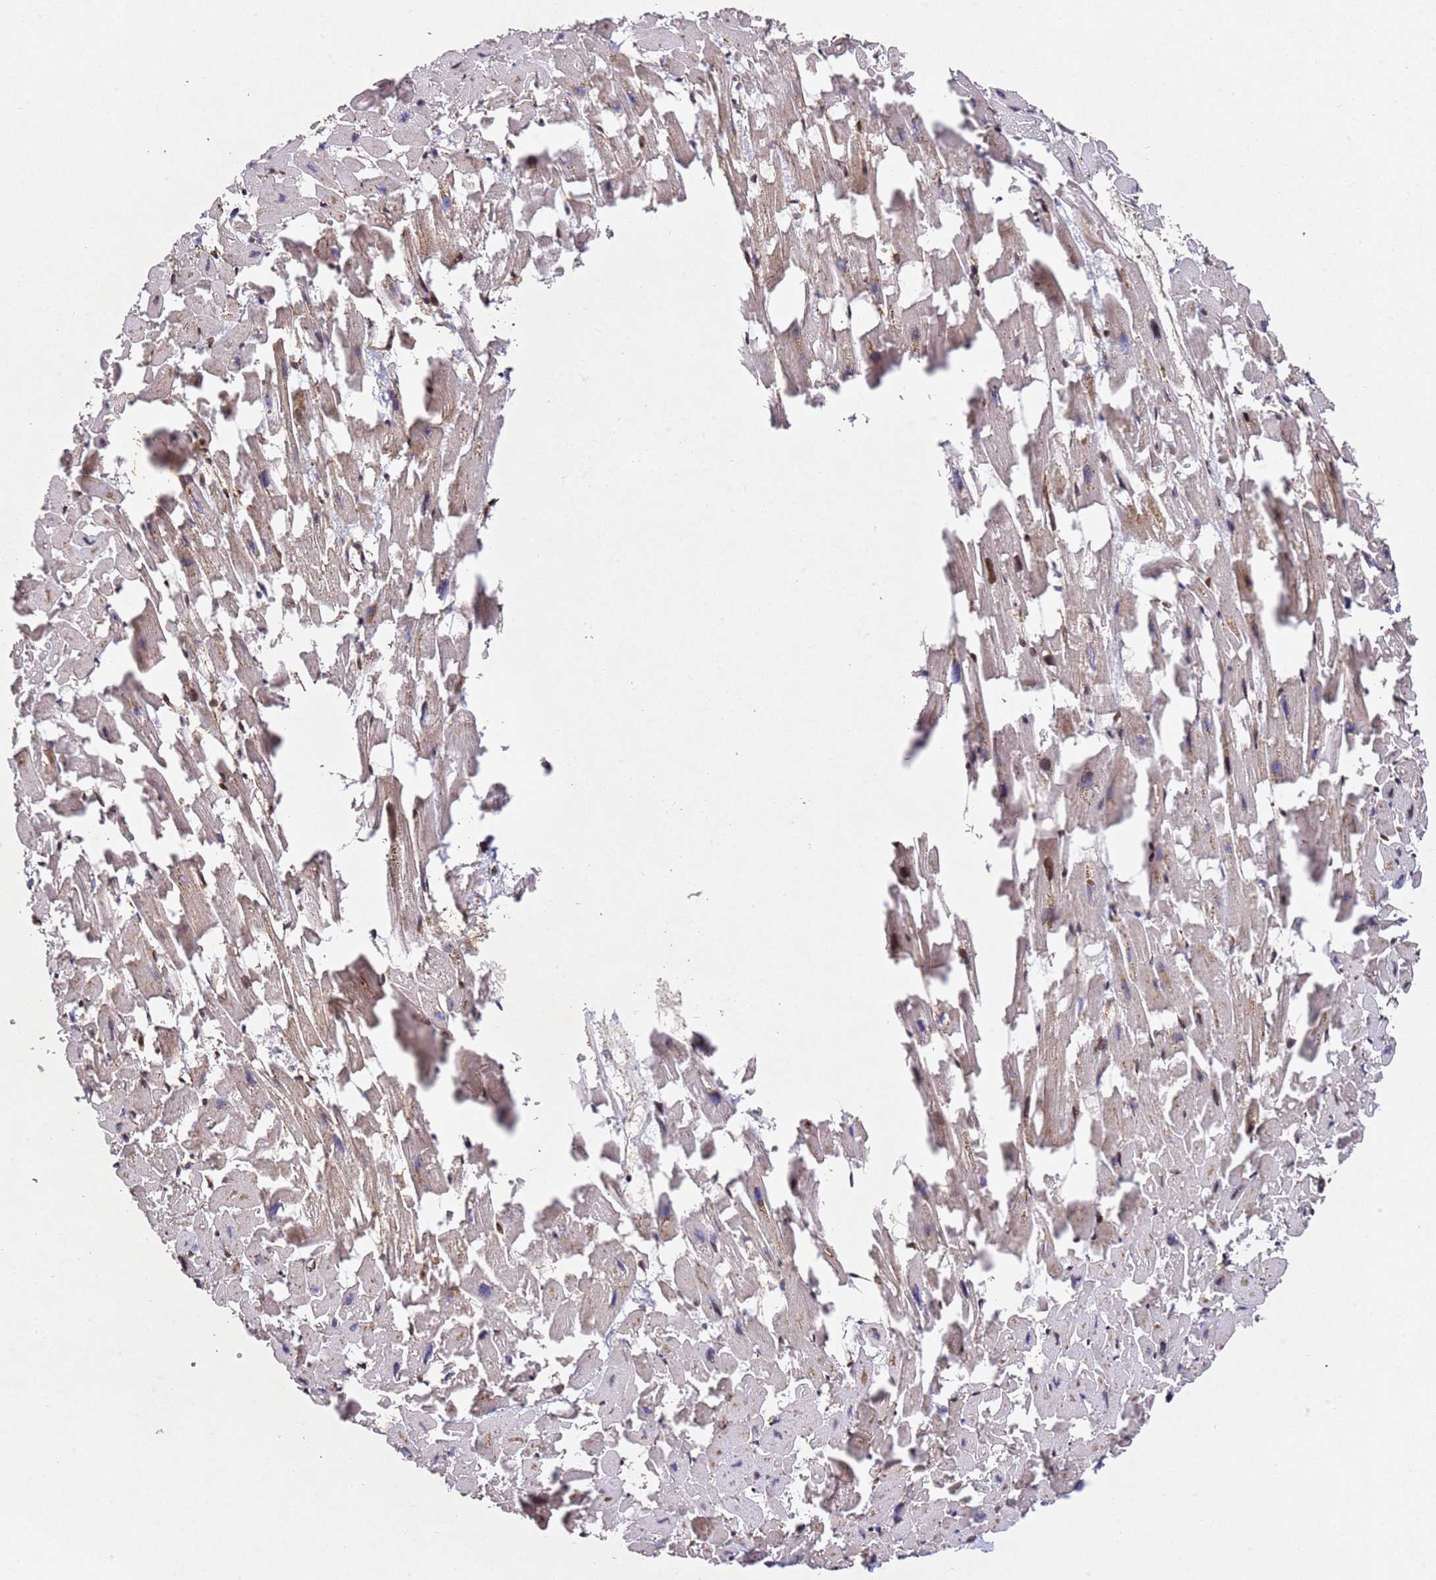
{"staining": {"intensity": "moderate", "quantity": "25%-75%", "location": "cytoplasmic/membranous"}, "tissue": "heart muscle", "cell_type": "Cardiomyocytes", "image_type": "normal", "snomed": [{"axis": "morphology", "description": "Normal tissue, NOS"}, {"axis": "topography", "description": "Heart"}], "caption": "IHC (DAB) staining of benign human heart muscle shows moderate cytoplasmic/membranous protein positivity in approximately 25%-75% of cardiomyocytes. (Stains: DAB in brown, nuclei in blue, Microscopy: brightfield microscopy at high magnification).", "gene": "ZNF296", "patient": {"sex": "female", "age": 64}}